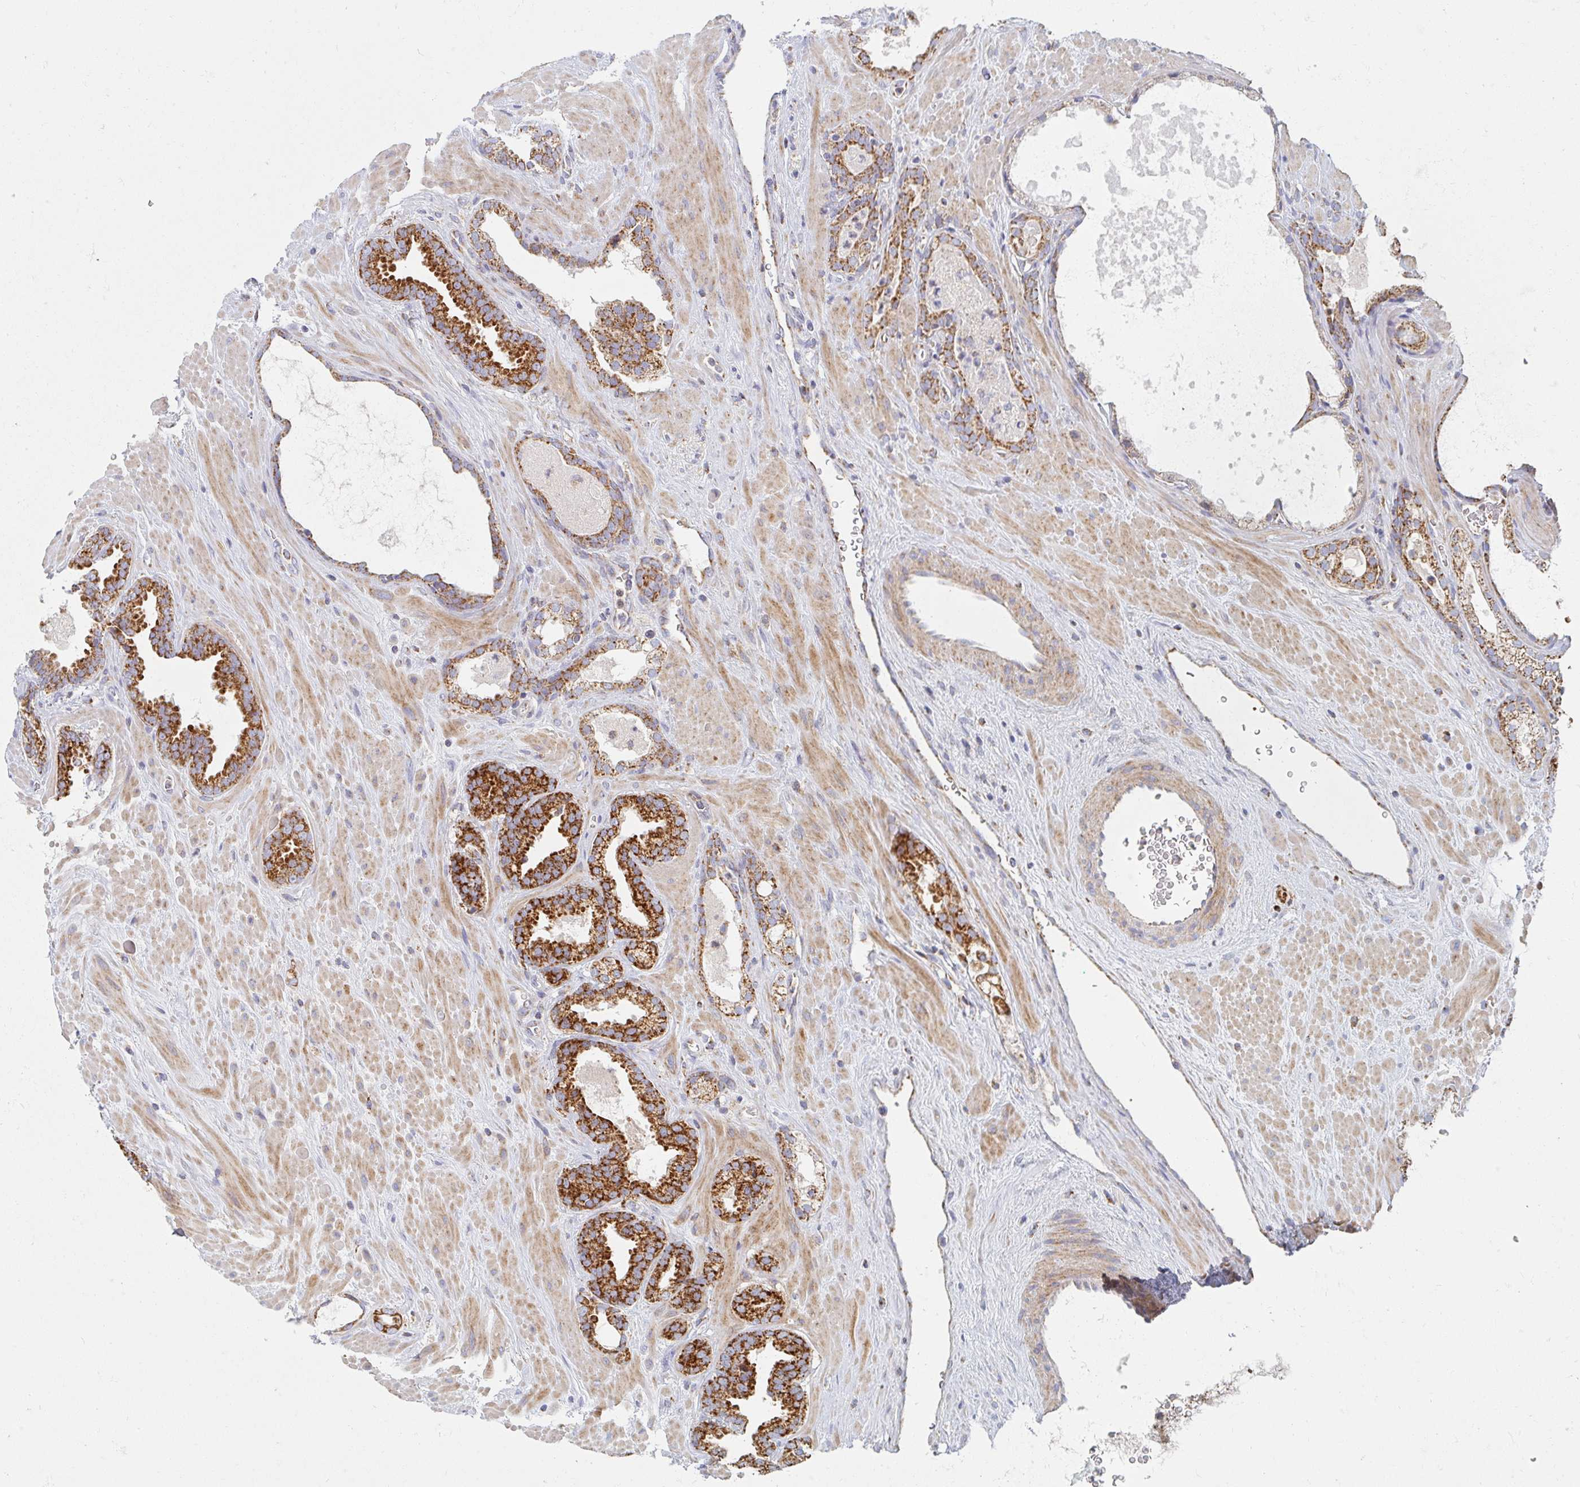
{"staining": {"intensity": "strong", "quantity": ">75%", "location": "cytoplasmic/membranous"}, "tissue": "prostate cancer", "cell_type": "Tumor cells", "image_type": "cancer", "snomed": [{"axis": "morphology", "description": "Adenocarcinoma, Low grade"}, {"axis": "topography", "description": "Prostate"}], "caption": "Immunohistochemistry of human prostate cancer (low-grade adenocarcinoma) displays high levels of strong cytoplasmic/membranous staining in approximately >75% of tumor cells.", "gene": "MAVS", "patient": {"sex": "male", "age": 62}}